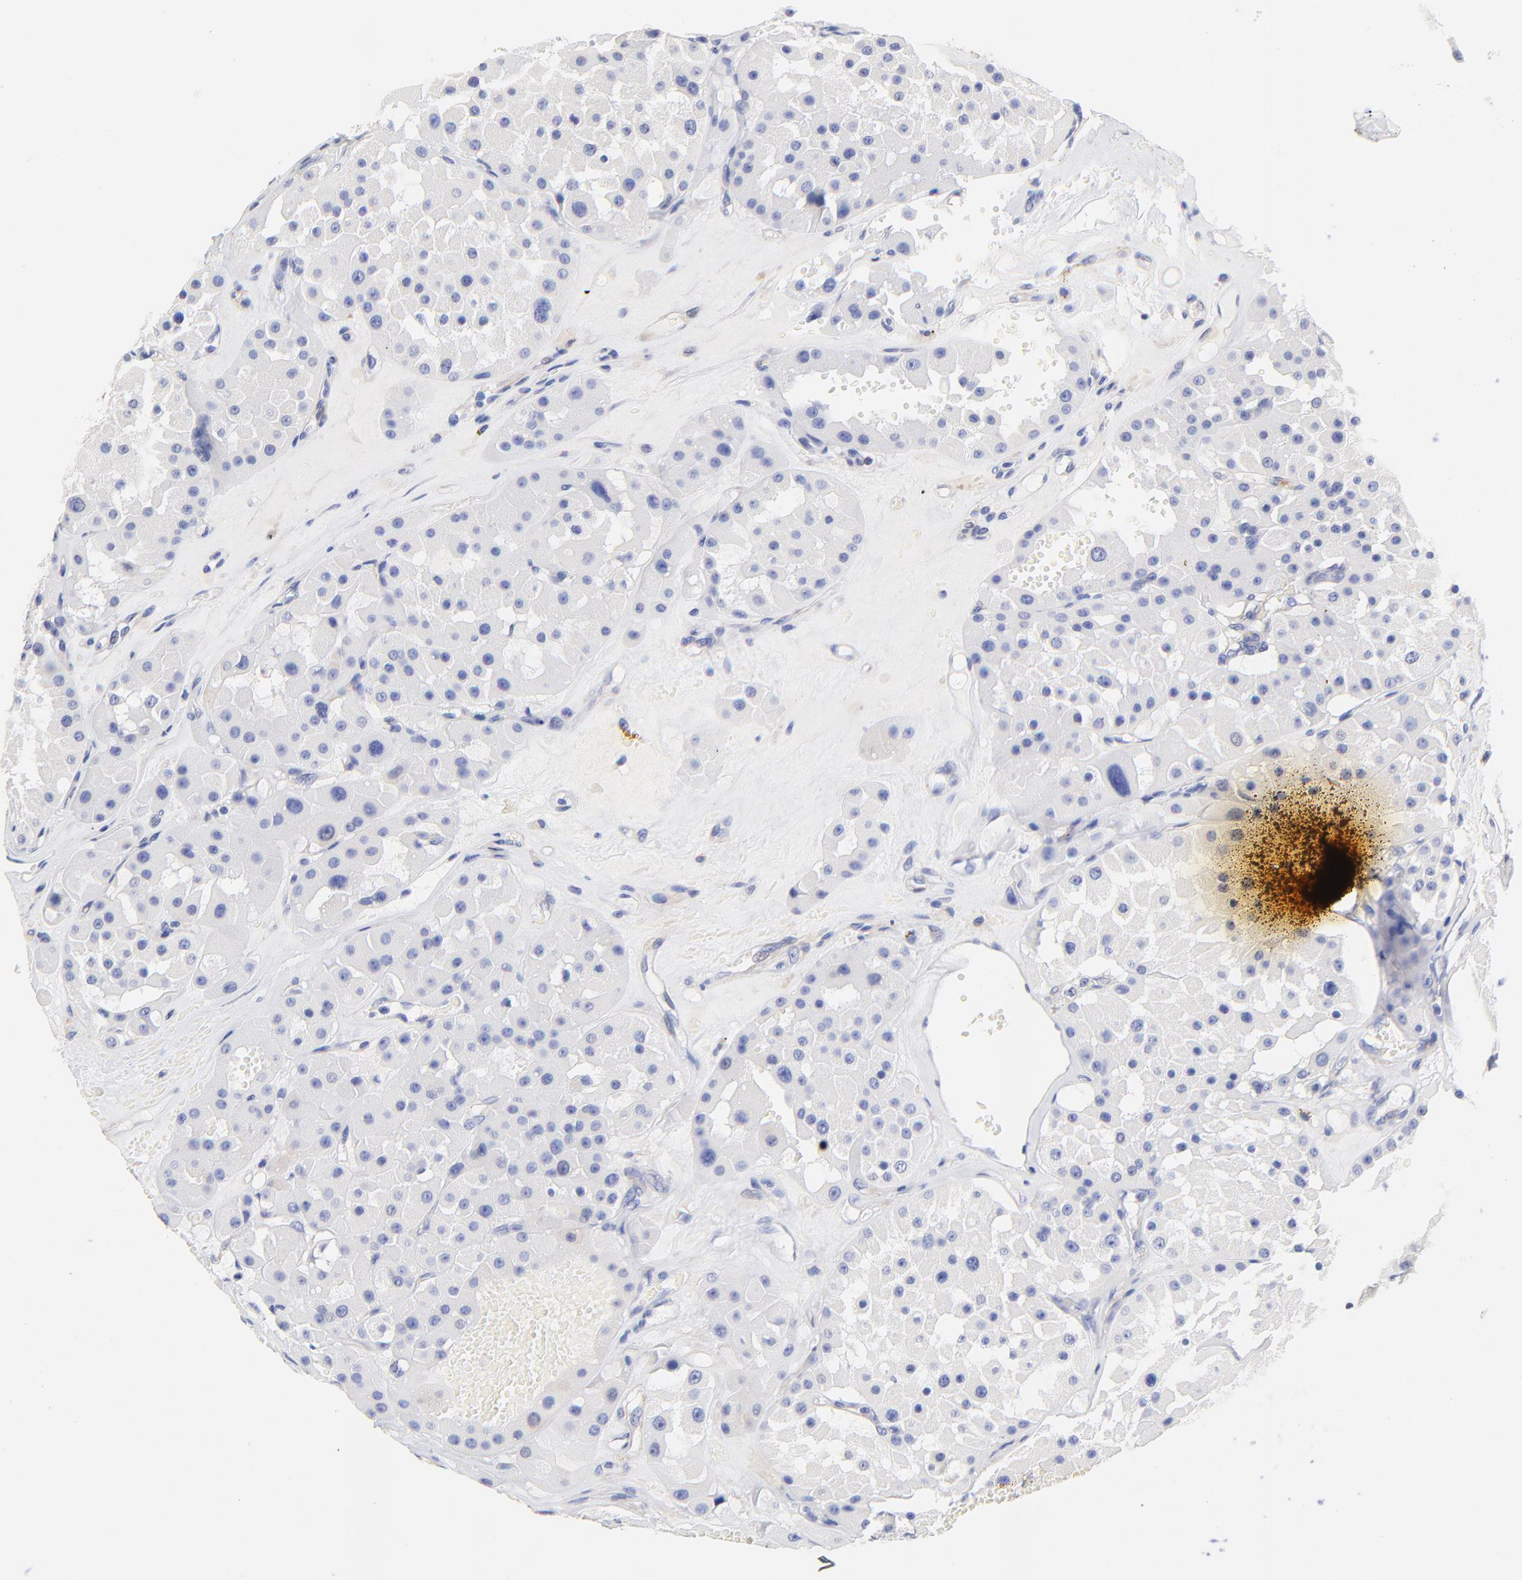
{"staining": {"intensity": "negative", "quantity": "none", "location": "none"}, "tissue": "renal cancer", "cell_type": "Tumor cells", "image_type": "cancer", "snomed": [{"axis": "morphology", "description": "Adenocarcinoma, uncertain malignant potential"}, {"axis": "topography", "description": "Kidney"}], "caption": "A photomicrograph of renal cancer (adenocarcinoma,  uncertain malignant potential) stained for a protein demonstrates no brown staining in tumor cells. The staining was performed using DAB (3,3'-diaminobenzidine) to visualize the protein expression in brown, while the nuclei were stained in blue with hematoxylin (Magnification: 20x).", "gene": "ACTRT1", "patient": {"sex": "male", "age": 63}}